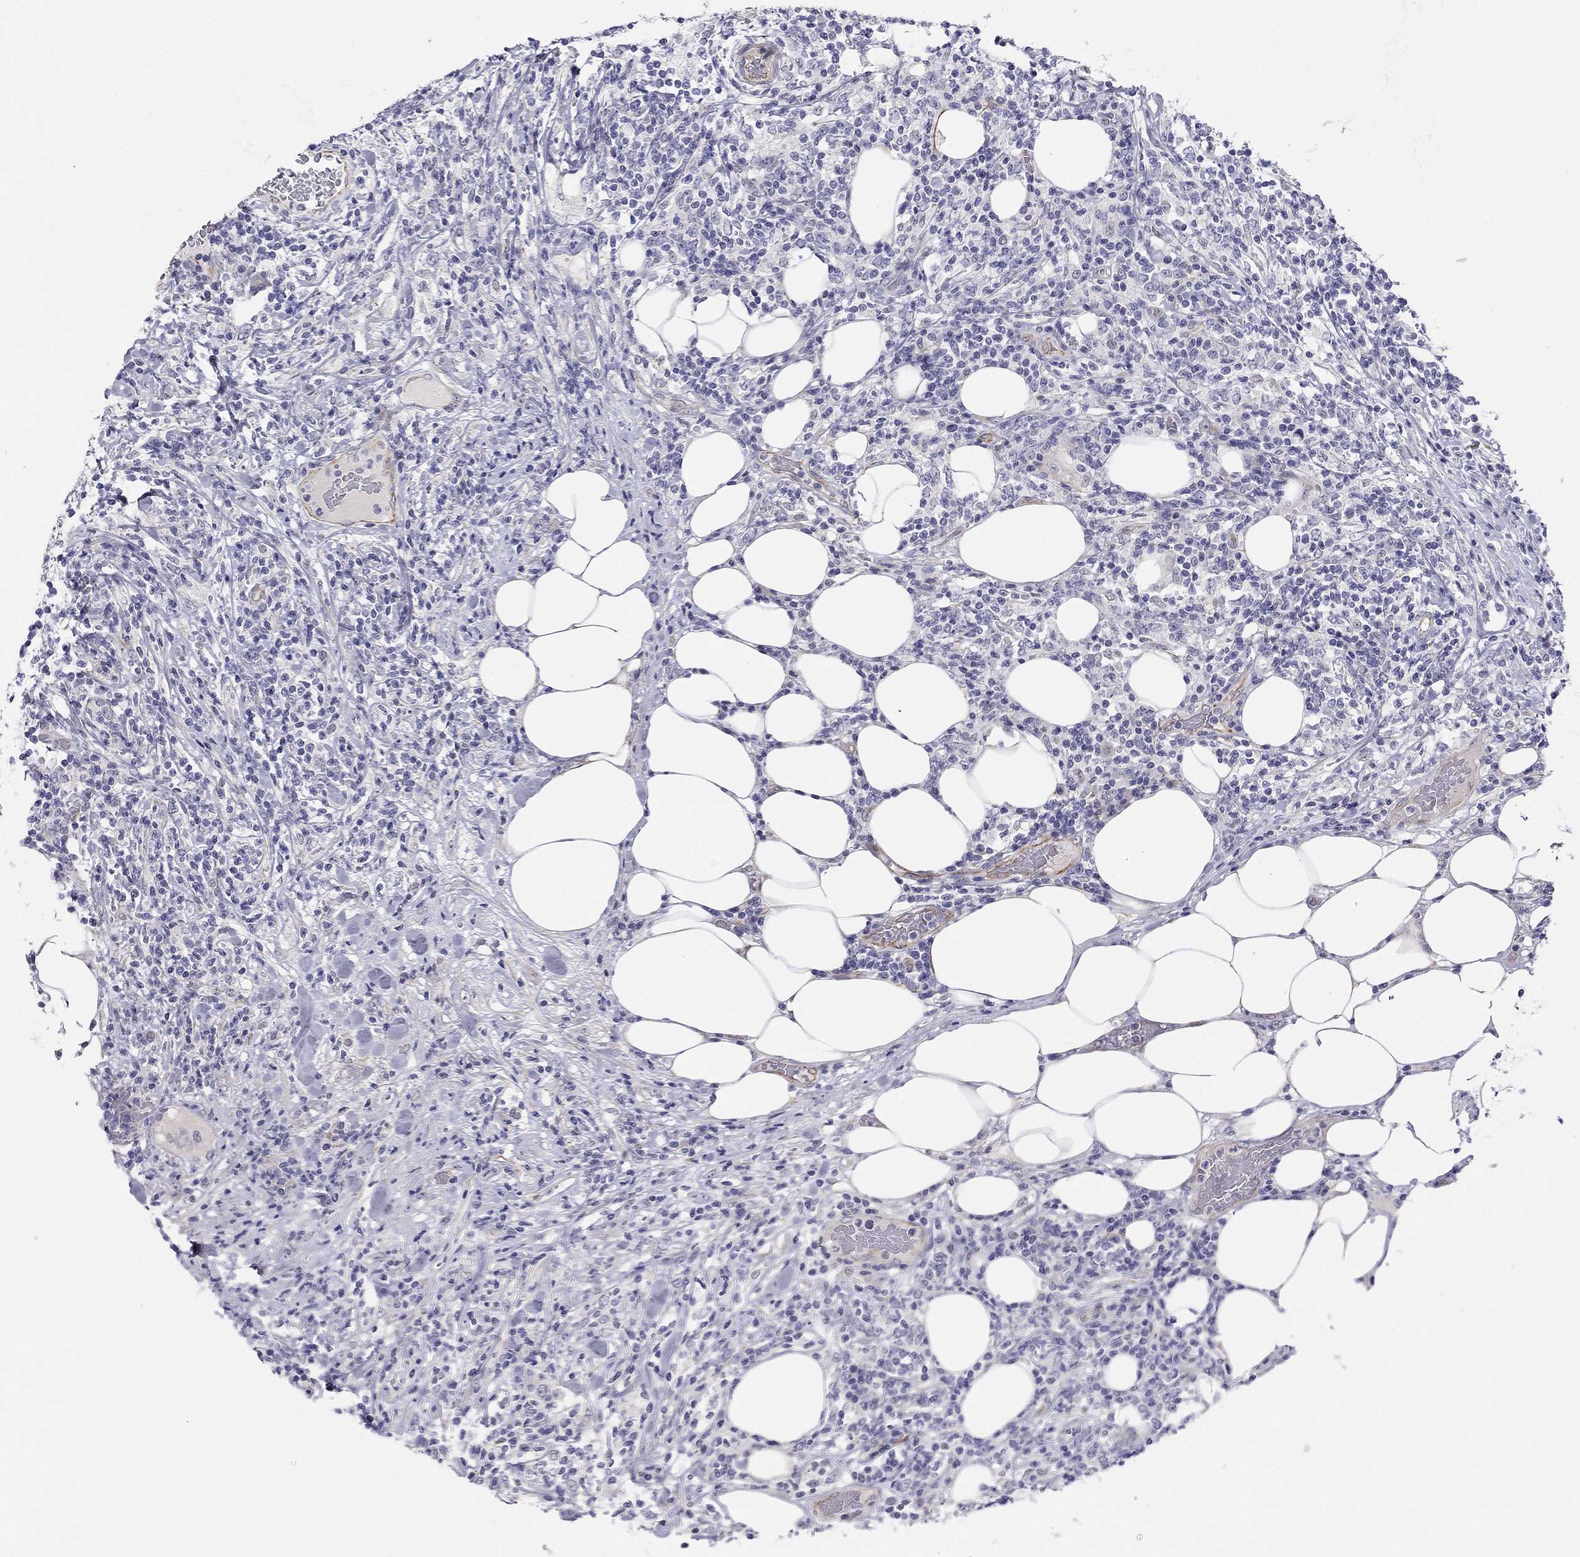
{"staining": {"intensity": "negative", "quantity": "none", "location": "none"}, "tissue": "lymphoma", "cell_type": "Tumor cells", "image_type": "cancer", "snomed": [{"axis": "morphology", "description": "Malignant lymphoma, non-Hodgkin's type, High grade"}, {"axis": "topography", "description": "Lymph node"}], "caption": "Human malignant lymphoma, non-Hodgkin's type (high-grade) stained for a protein using immunohistochemistry (IHC) displays no staining in tumor cells.", "gene": "RTL1", "patient": {"sex": "female", "age": 84}}